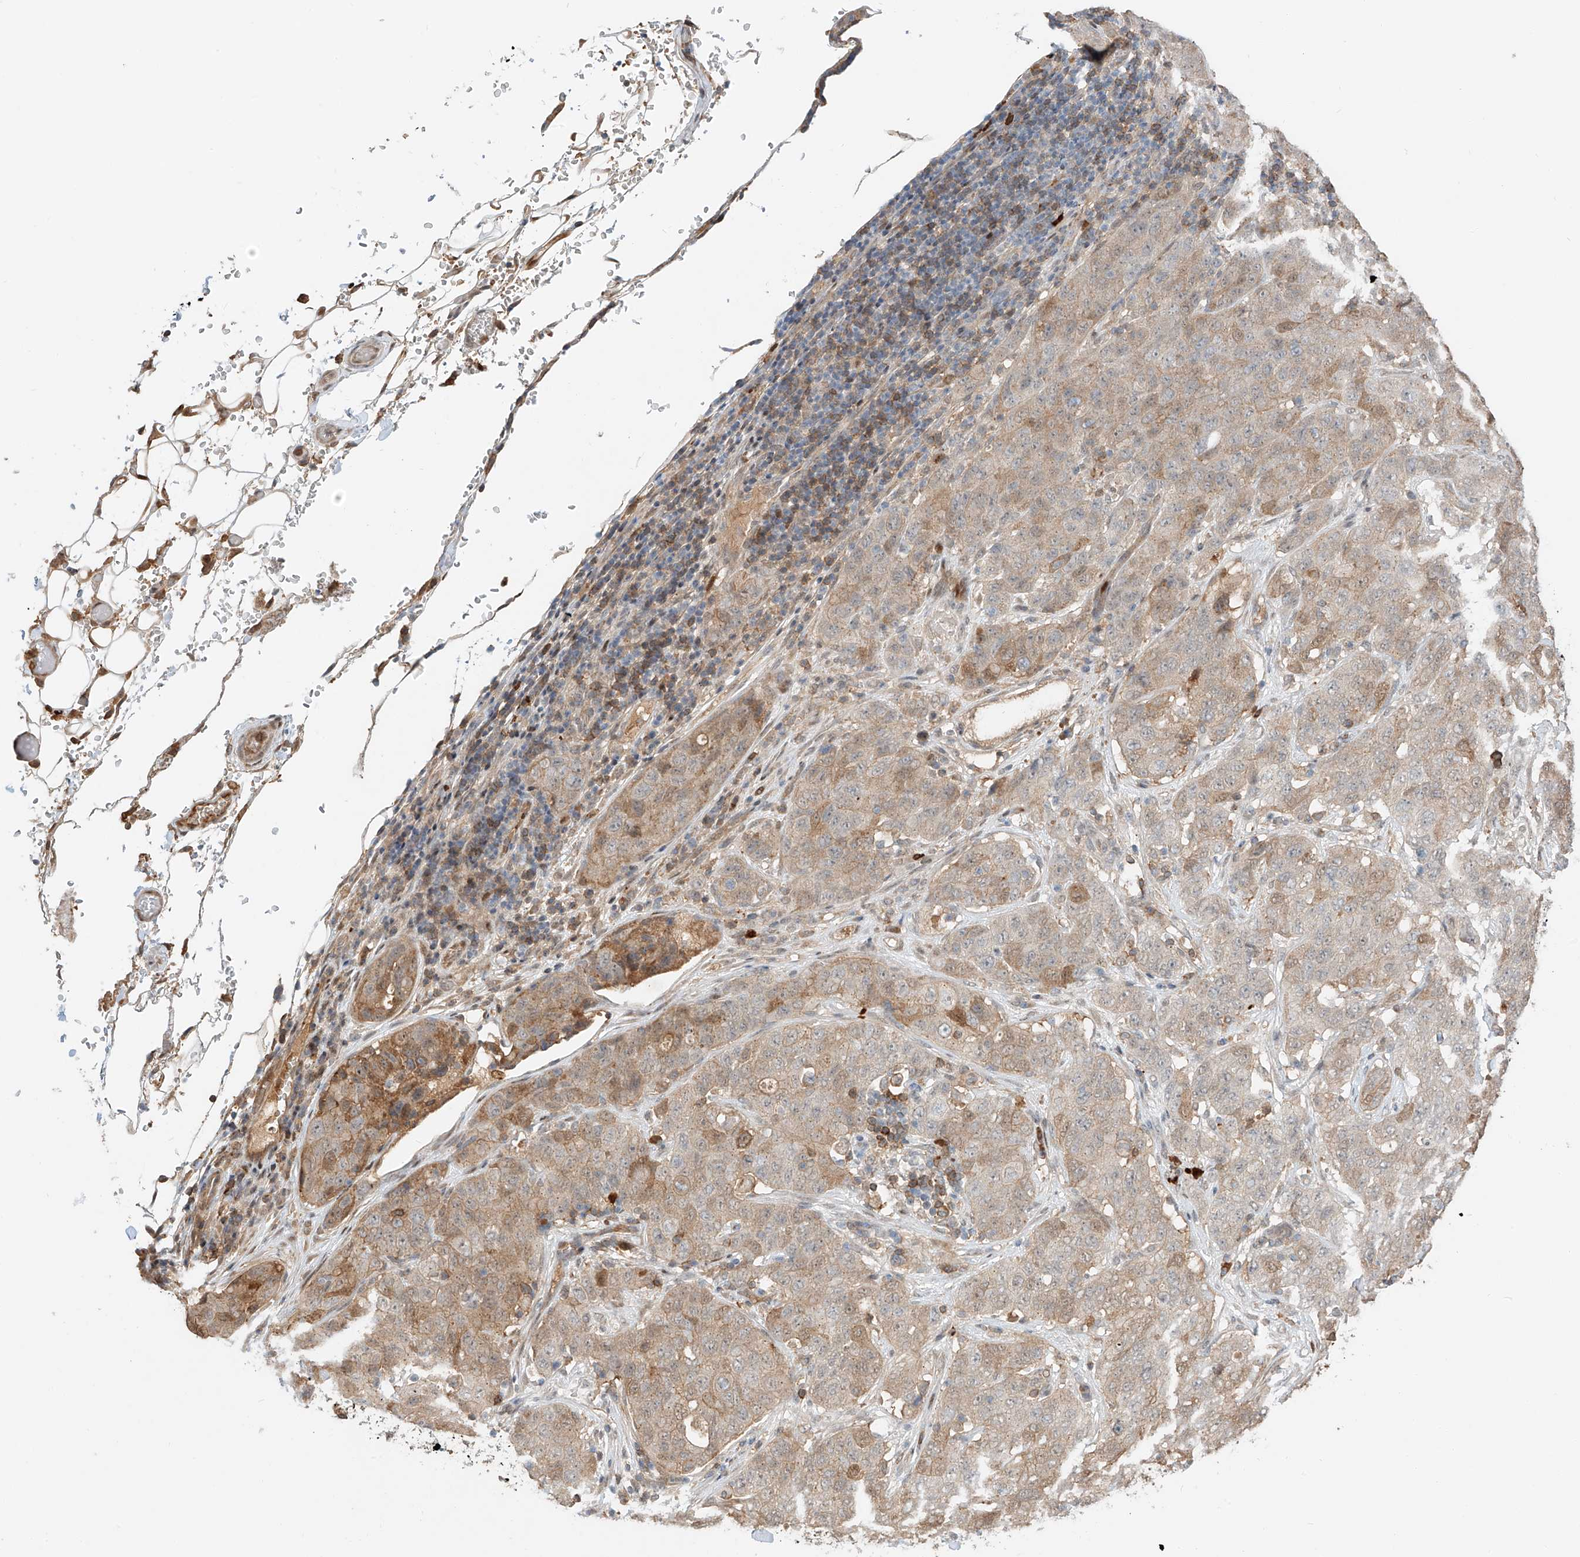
{"staining": {"intensity": "moderate", "quantity": "<25%", "location": "cytoplasmic/membranous"}, "tissue": "stomach cancer", "cell_type": "Tumor cells", "image_type": "cancer", "snomed": [{"axis": "morphology", "description": "Normal tissue, NOS"}, {"axis": "morphology", "description": "Adenocarcinoma, NOS"}, {"axis": "topography", "description": "Lymph node"}, {"axis": "topography", "description": "Stomach"}], "caption": "A brown stain highlights moderate cytoplasmic/membranous positivity of a protein in stomach cancer (adenocarcinoma) tumor cells.", "gene": "CEP162", "patient": {"sex": "male", "age": 48}}